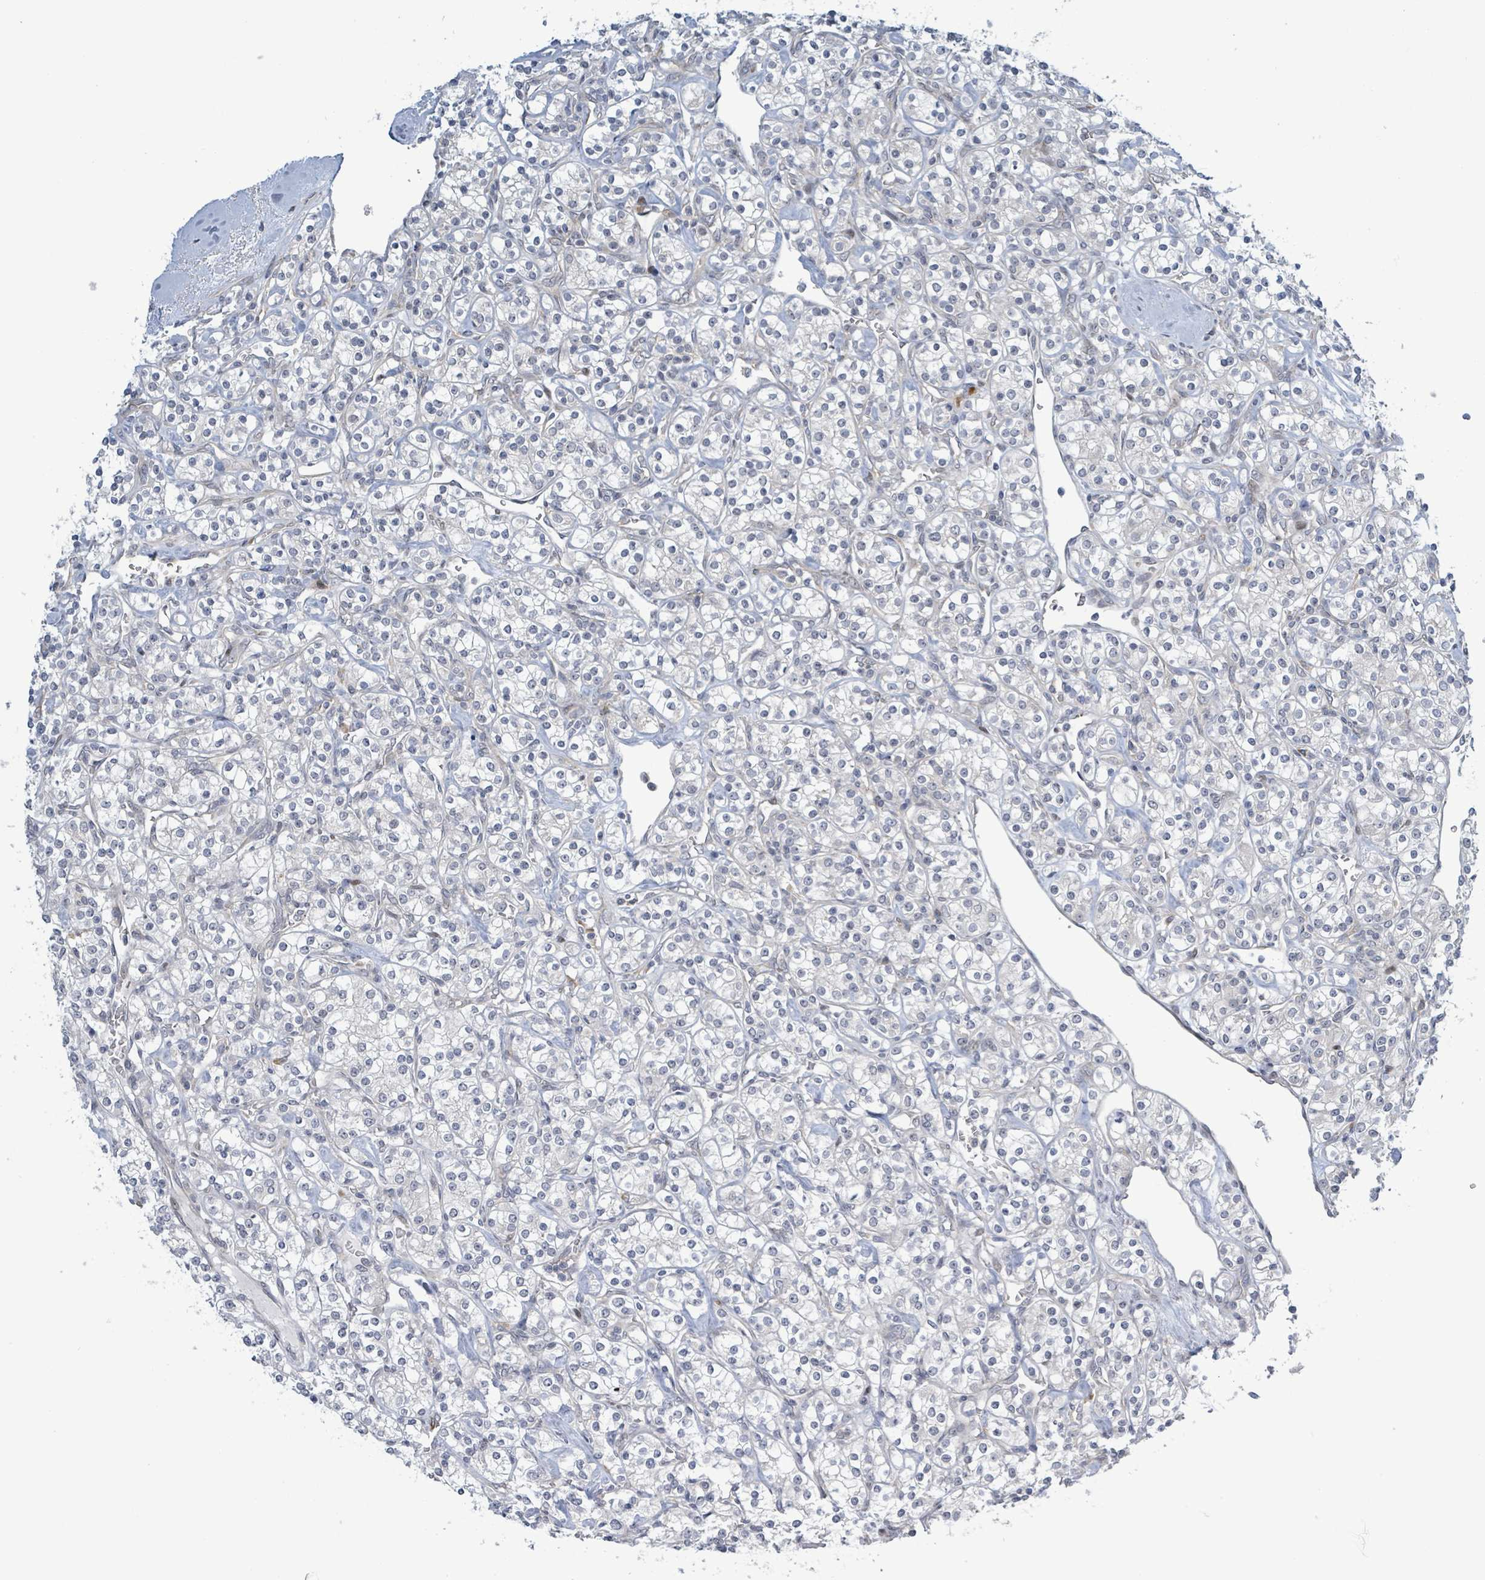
{"staining": {"intensity": "negative", "quantity": "none", "location": "none"}, "tissue": "renal cancer", "cell_type": "Tumor cells", "image_type": "cancer", "snomed": [{"axis": "morphology", "description": "Adenocarcinoma, NOS"}, {"axis": "topography", "description": "Kidney"}], "caption": "Tumor cells are negative for brown protein staining in renal cancer. (IHC, brightfield microscopy, high magnification).", "gene": "RPL32", "patient": {"sex": "male", "age": 77}}